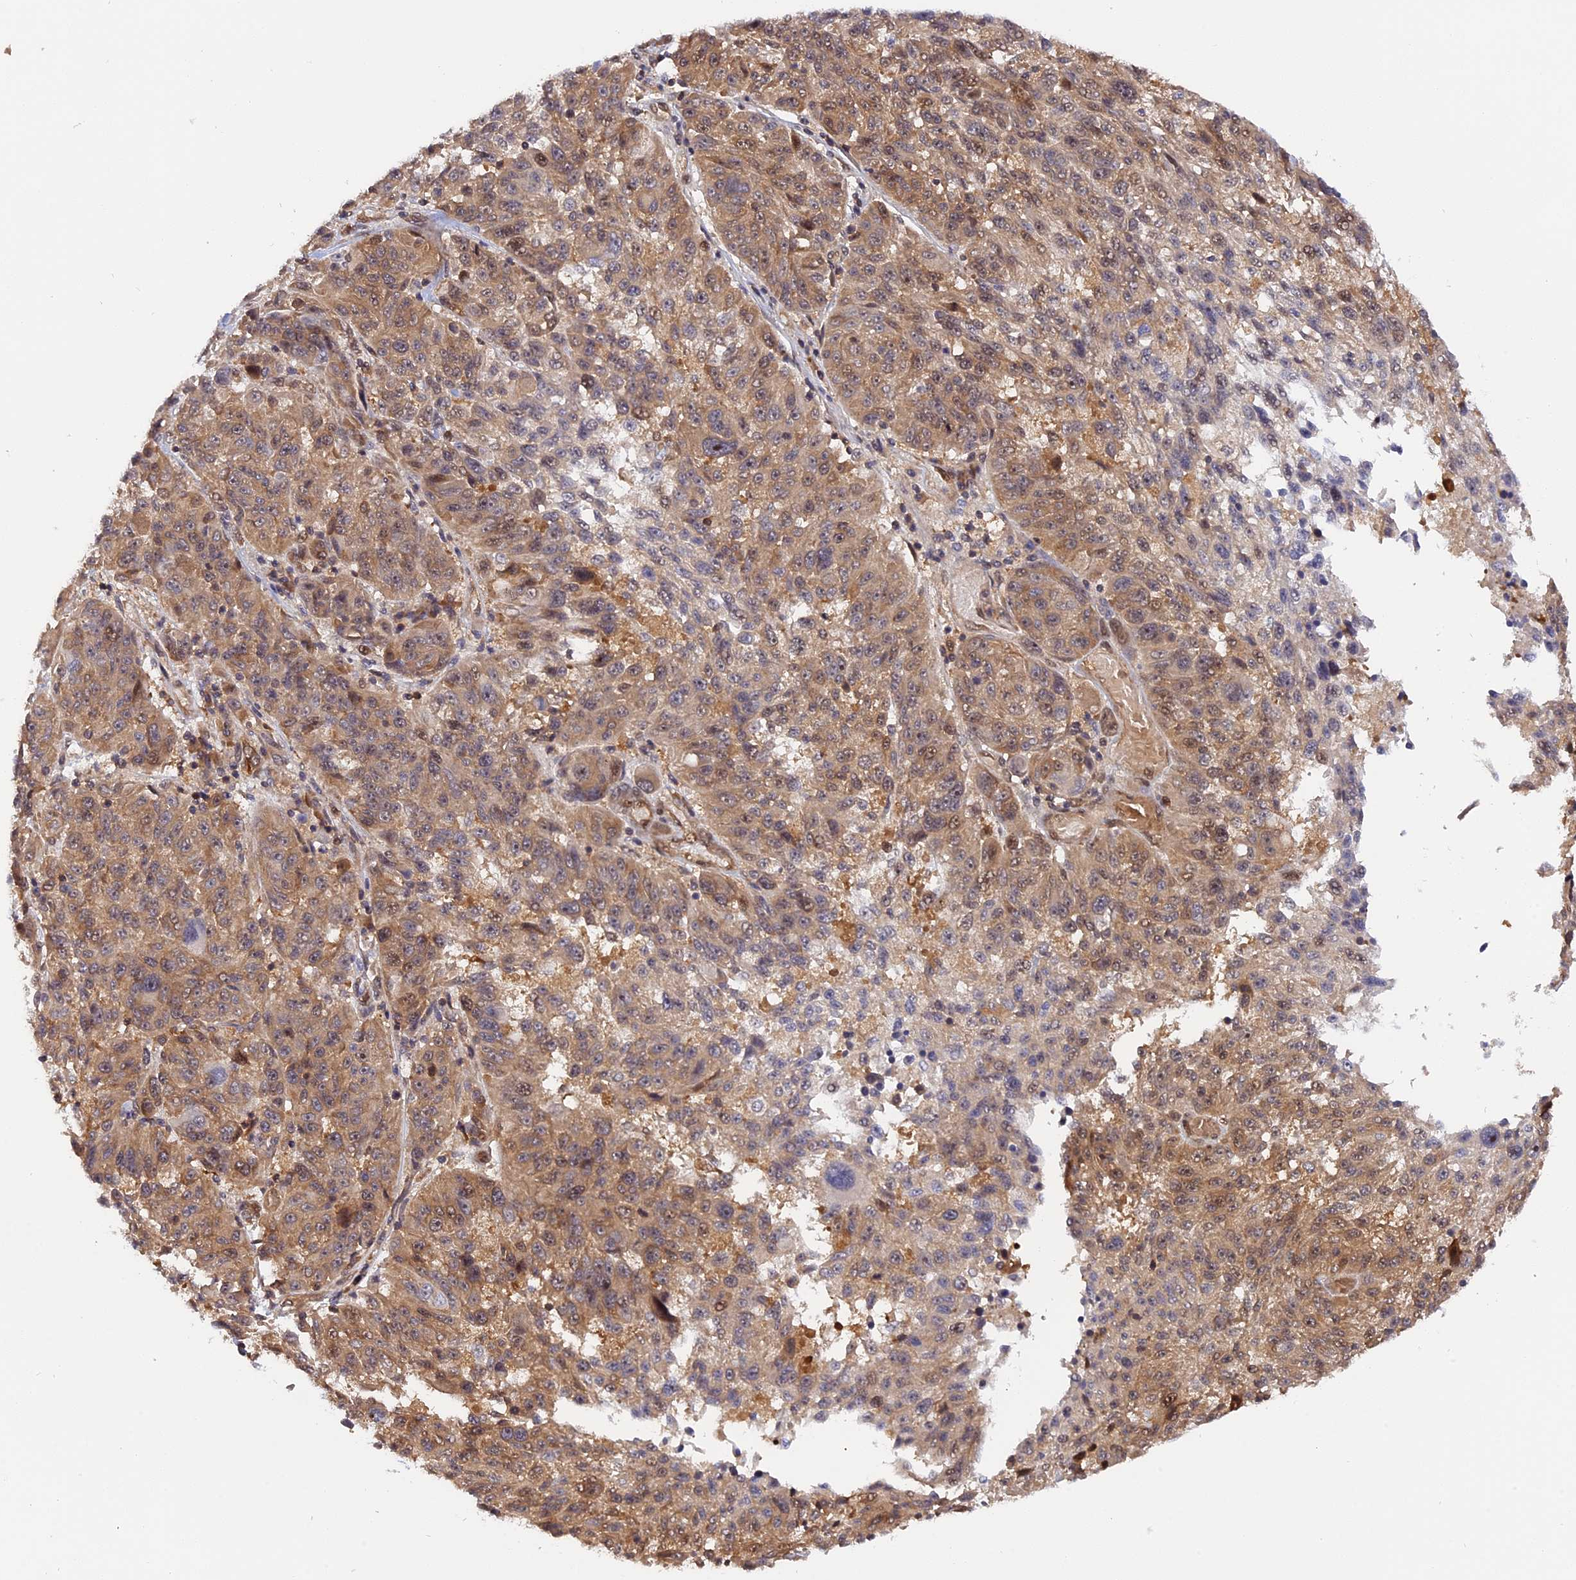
{"staining": {"intensity": "weak", "quantity": ">75%", "location": "cytoplasmic/membranous,nuclear"}, "tissue": "melanoma", "cell_type": "Tumor cells", "image_type": "cancer", "snomed": [{"axis": "morphology", "description": "Malignant melanoma, NOS"}, {"axis": "topography", "description": "Skin"}], "caption": "Immunohistochemical staining of human malignant melanoma reveals low levels of weak cytoplasmic/membranous and nuclear staining in approximately >75% of tumor cells.", "gene": "ZNF428", "patient": {"sex": "male", "age": 53}}